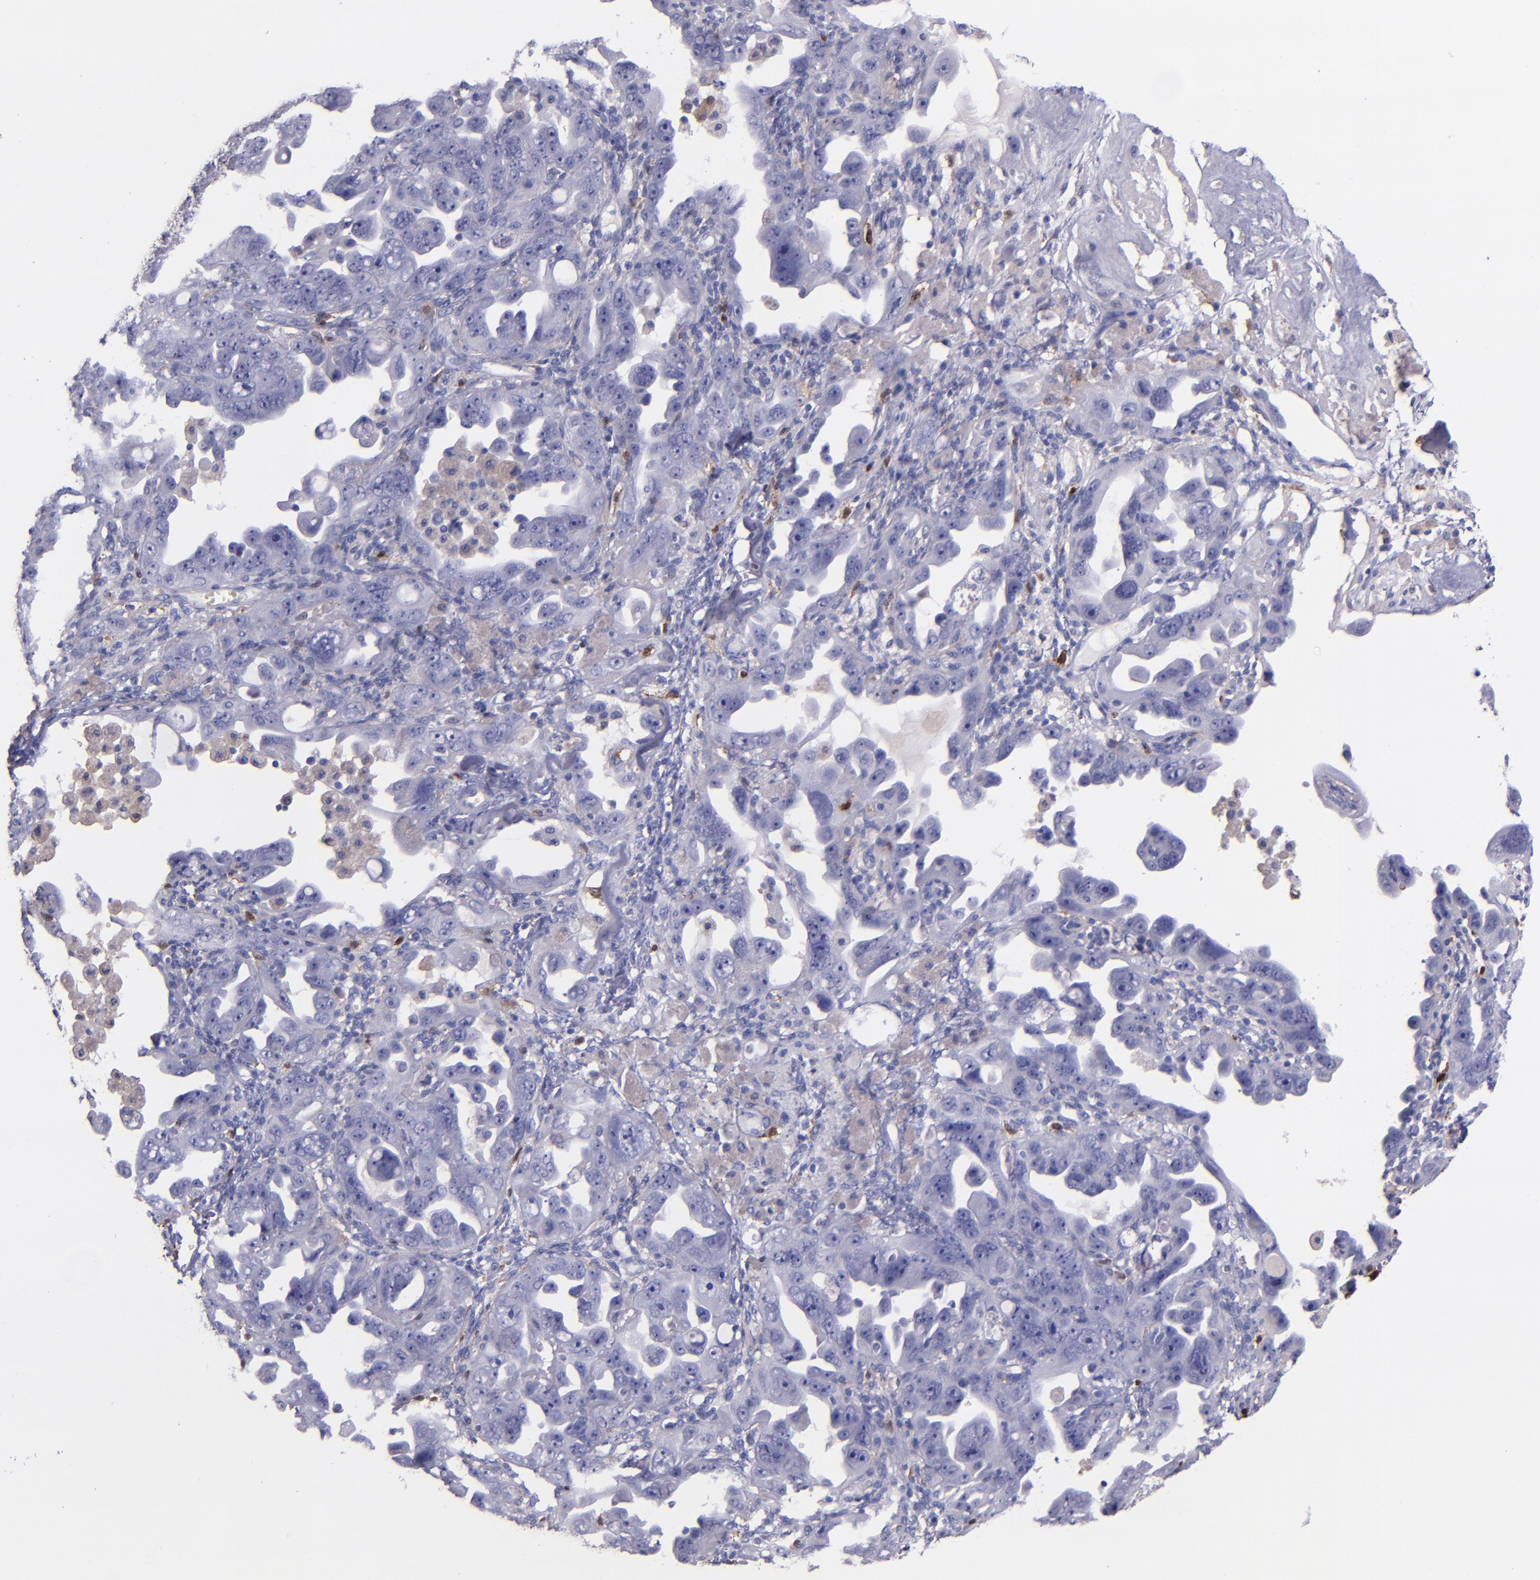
{"staining": {"intensity": "negative", "quantity": "none", "location": "none"}, "tissue": "ovarian cancer", "cell_type": "Tumor cells", "image_type": "cancer", "snomed": [{"axis": "morphology", "description": "Cystadenocarcinoma, serous, NOS"}, {"axis": "topography", "description": "Ovary"}], "caption": "IHC micrograph of human ovarian cancer stained for a protein (brown), which exhibits no expression in tumor cells.", "gene": "F13A1", "patient": {"sex": "female", "age": 66}}